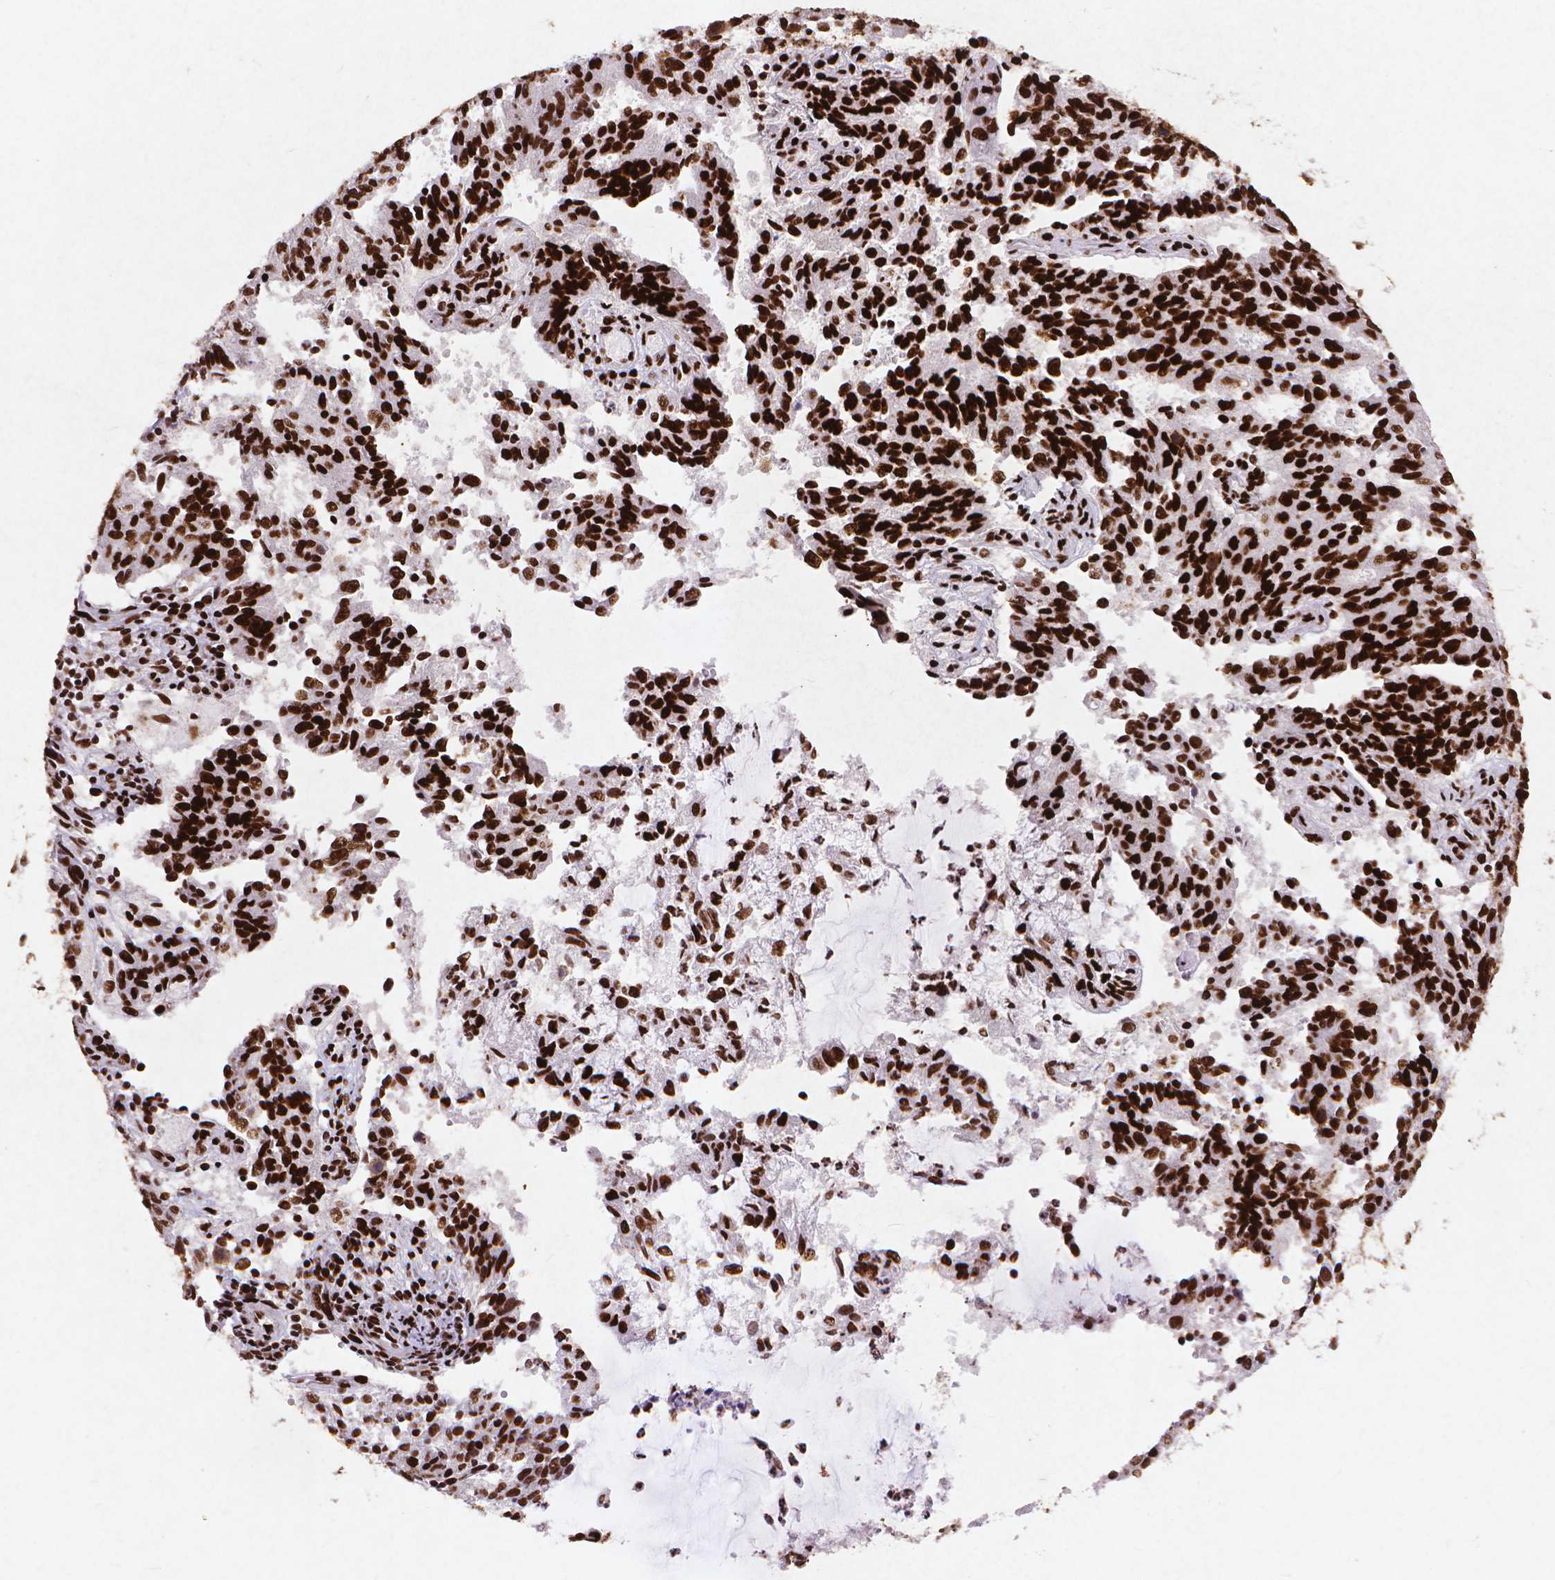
{"staining": {"intensity": "strong", "quantity": ">75%", "location": "nuclear"}, "tissue": "endometrial cancer", "cell_type": "Tumor cells", "image_type": "cancer", "snomed": [{"axis": "morphology", "description": "Adenocarcinoma, NOS"}, {"axis": "topography", "description": "Endometrium"}], "caption": "An immunohistochemistry image of neoplastic tissue is shown. Protein staining in brown highlights strong nuclear positivity in endometrial adenocarcinoma within tumor cells.", "gene": "CITED2", "patient": {"sex": "female", "age": 82}}